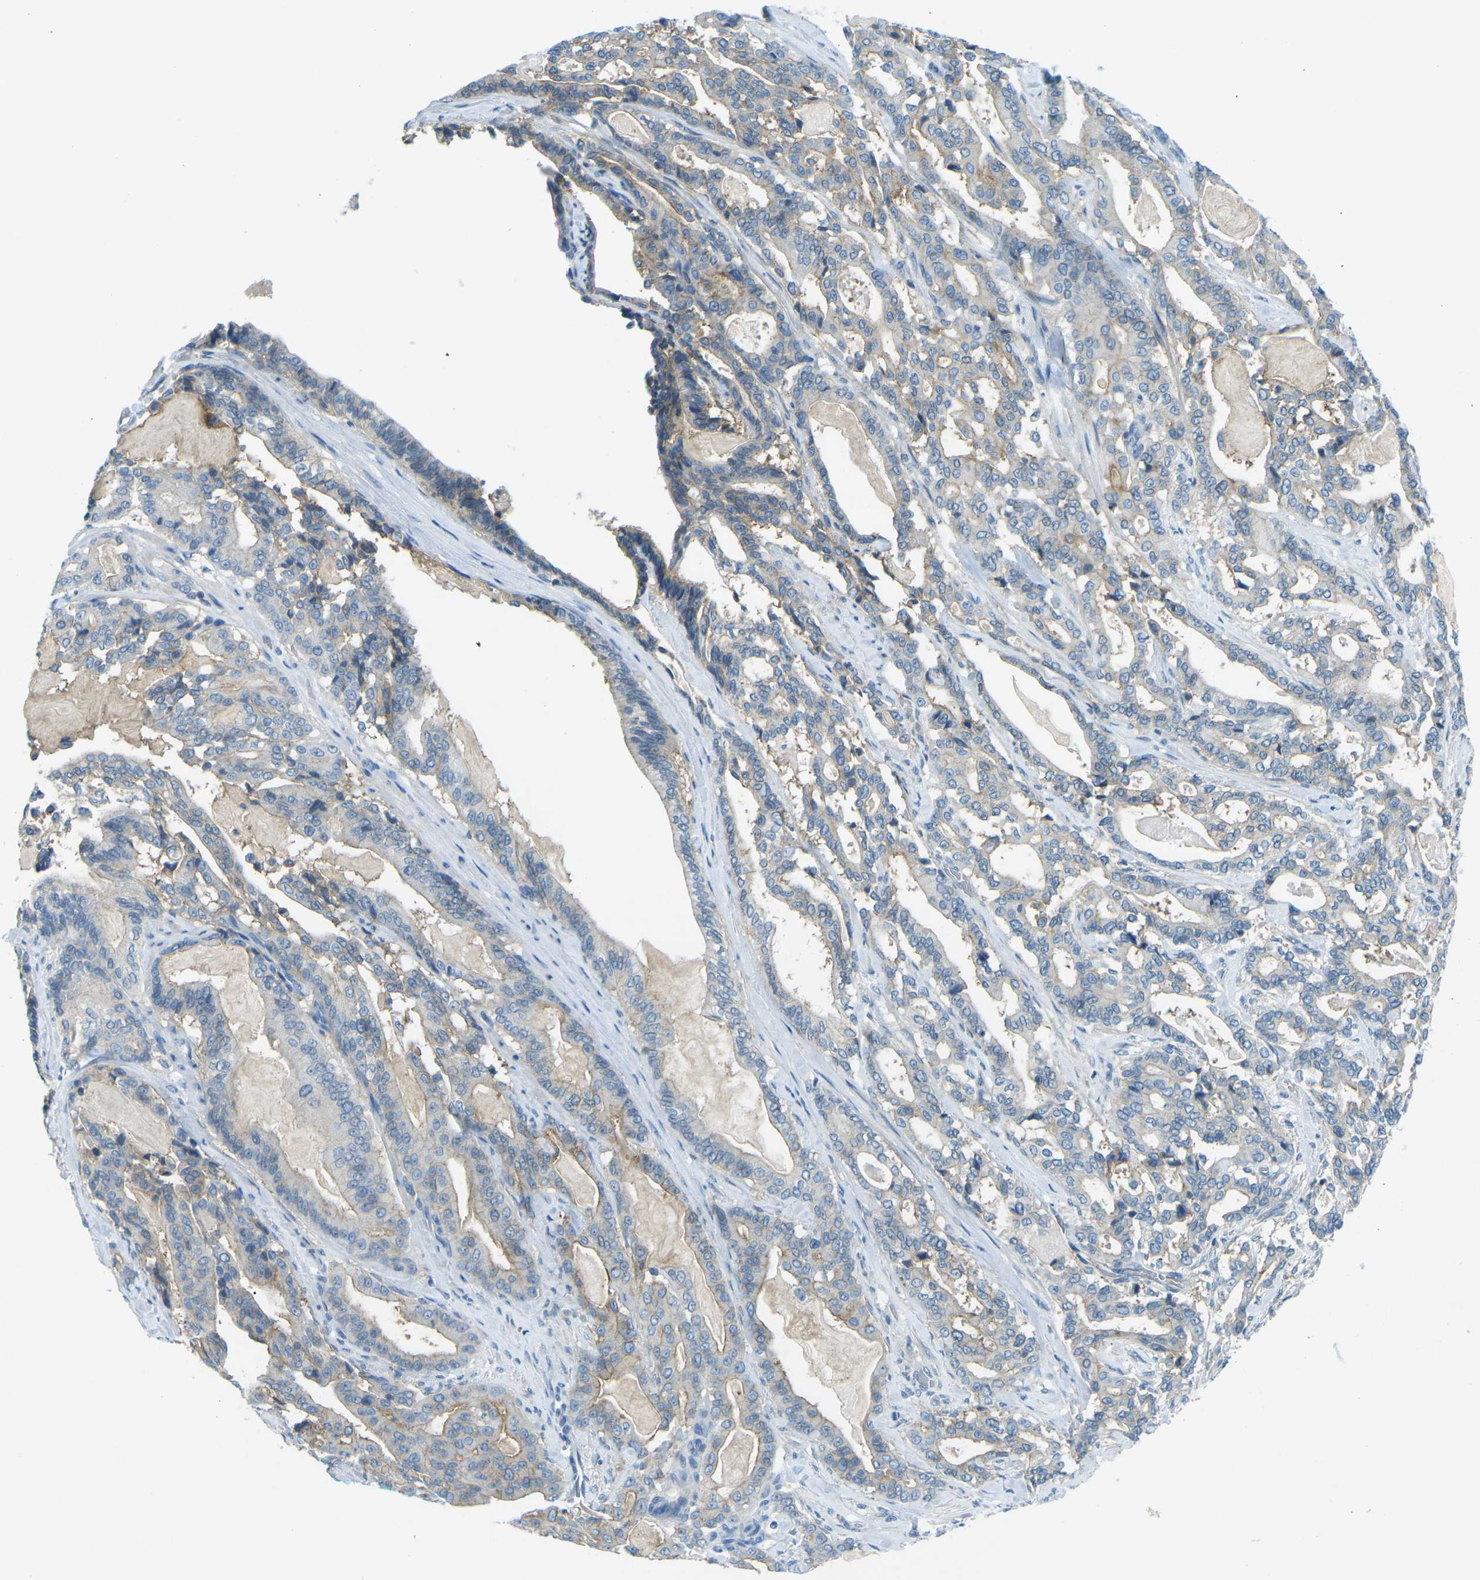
{"staining": {"intensity": "weak", "quantity": "<25%", "location": "cytoplasmic/membranous"}, "tissue": "pancreatic cancer", "cell_type": "Tumor cells", "image_type": "cancer", "snomed": [{"axis": "morphology", "description": "Adenocarcinoma, NOS"}, {"axis": "topography", "description": "Pancreas"}], "caption": "Histopathology image shows no protein expression in tumor cells of adenocarcinoma (pancreatic) tissue. The staining is performed using DAB (3,3'-diaminobenzidine) brown chromogen with nuclei counter-stained in using hematoxylin.", "gene": "CD47", "patient": {"sex": "male", "age": 63}}